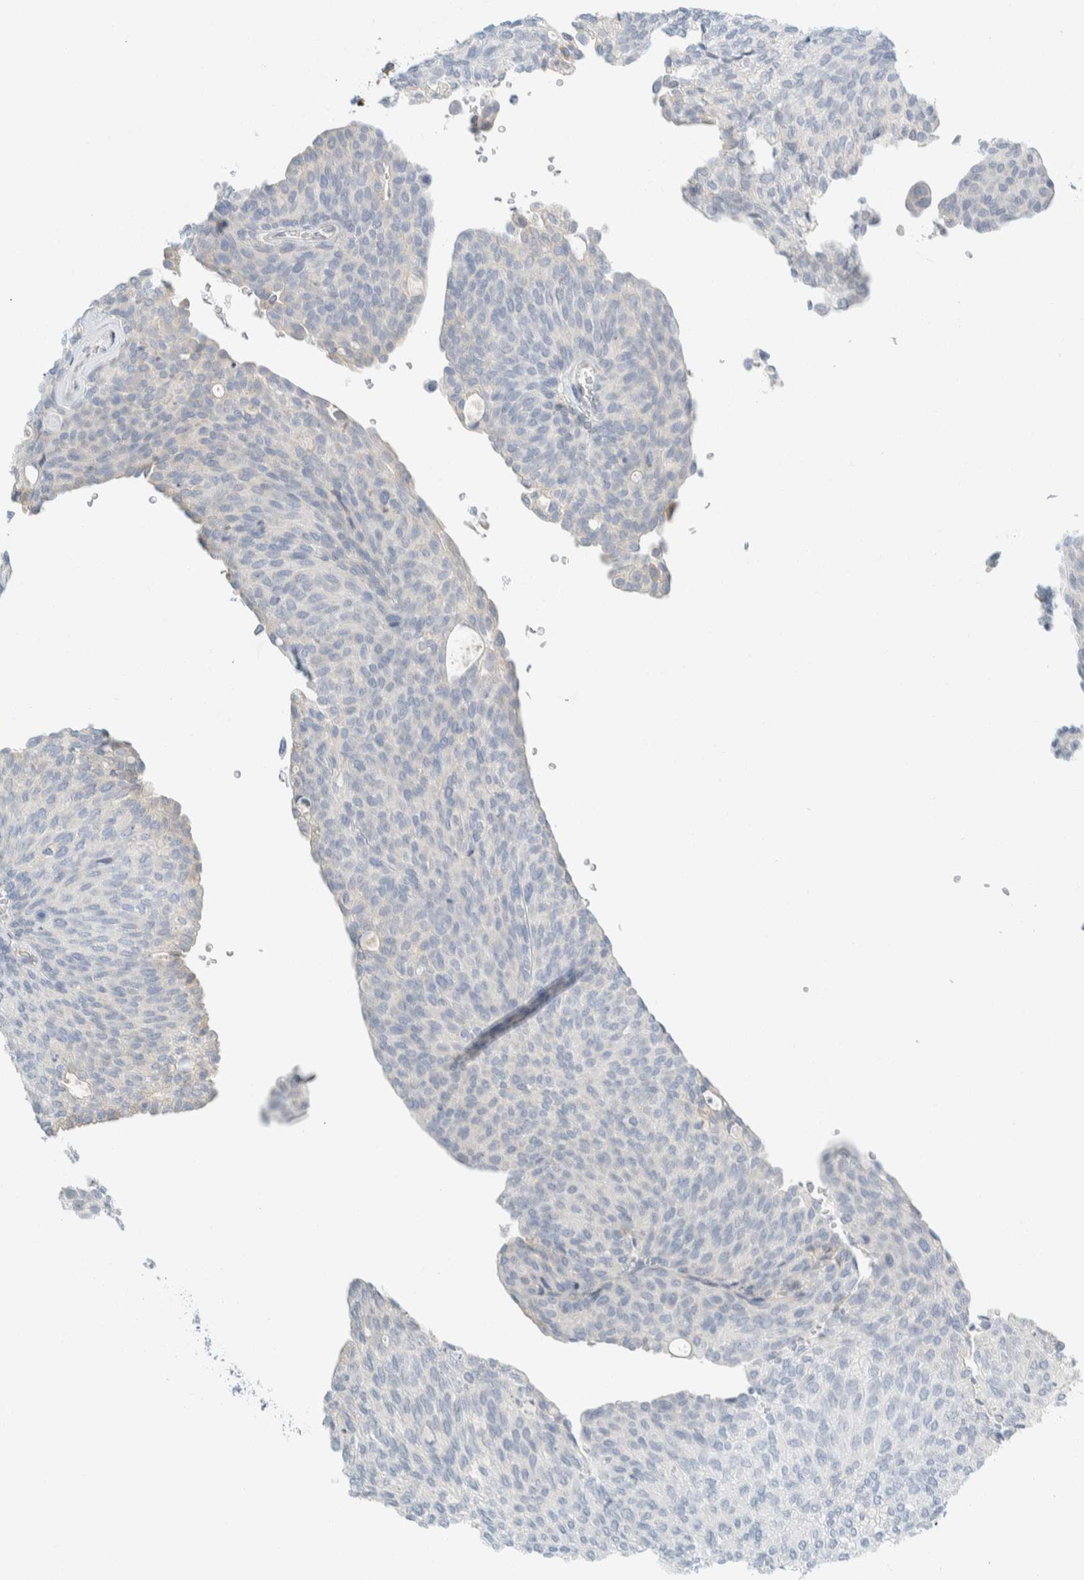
{"staining": {"intensity": "negative", "quantity": "none", "location": "none"}, "tissue": "urothelial cancer", "cell_type": "Tumor cells", "image_type": "cancer", "snomed": [{"axis": "morphology", "description": "Urothelial carcinoma, Low grade"}, {"axis": "topography", "description": "Urinary bladder"}], "caption": "Tumor cells are negative for brown protein staining in urothelial carcinoma (low-grade).", "gene": "ARHGAP27", "patient": {"sex": "female", "age": 79}}